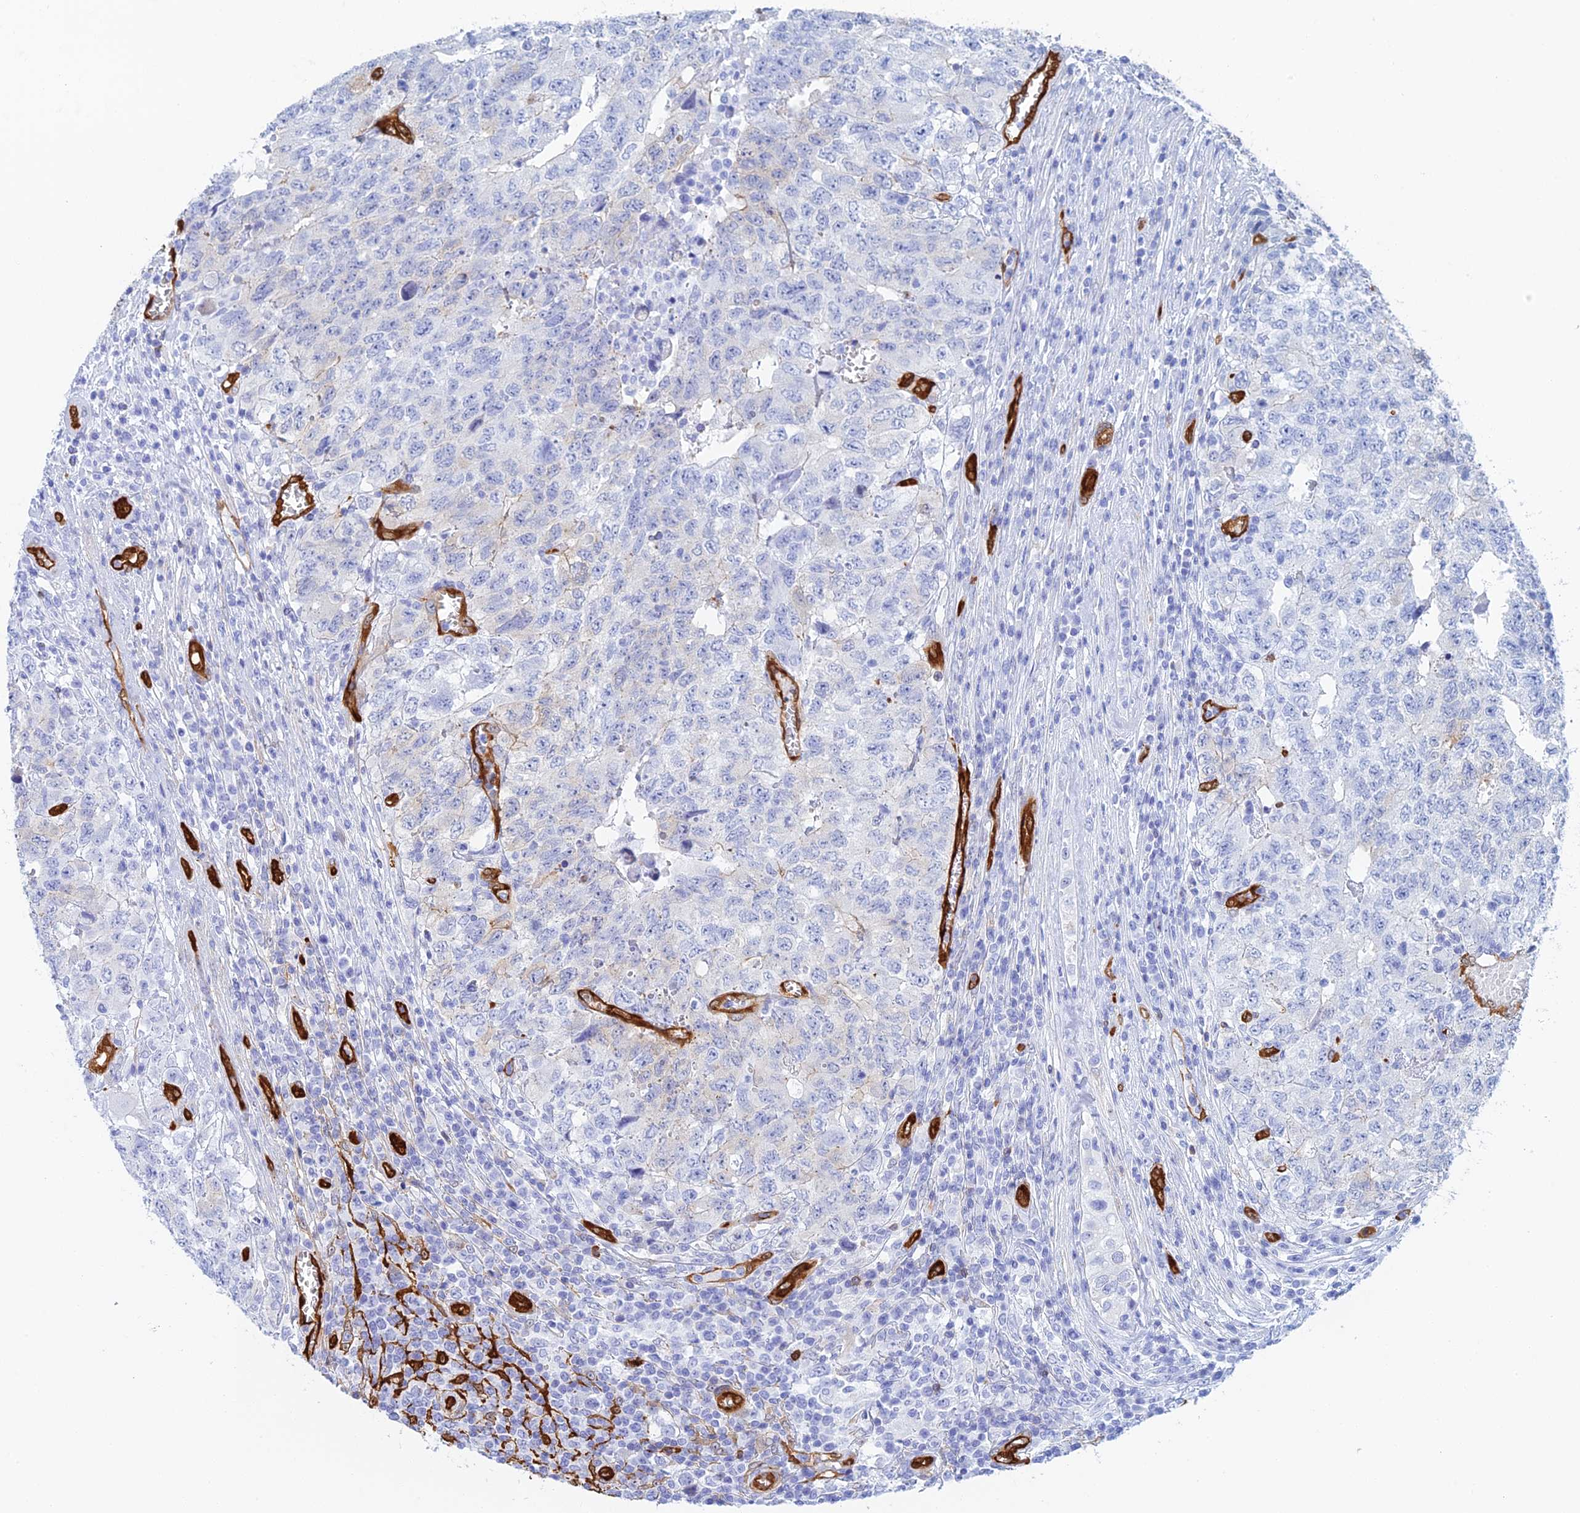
{"staining": {"intensity": "negative", "quantity": "none", "location": "none"}, "tissue": "testis cancer", "cell_type": "Tumor cells", "image_type": "cancer", "snomed": [{"axis": "morphology", "description": "Carcinoma, Embryonal, NOS"}, {"axis": "topography", "description": "Testis"}], "caption": "The photomicrograph demonstrates no significant positivity in tumor cells of testis cancer (embryonal carcinoma).", "gene": "CRIP2", "patient": {"sex": "male", "age": 34}}